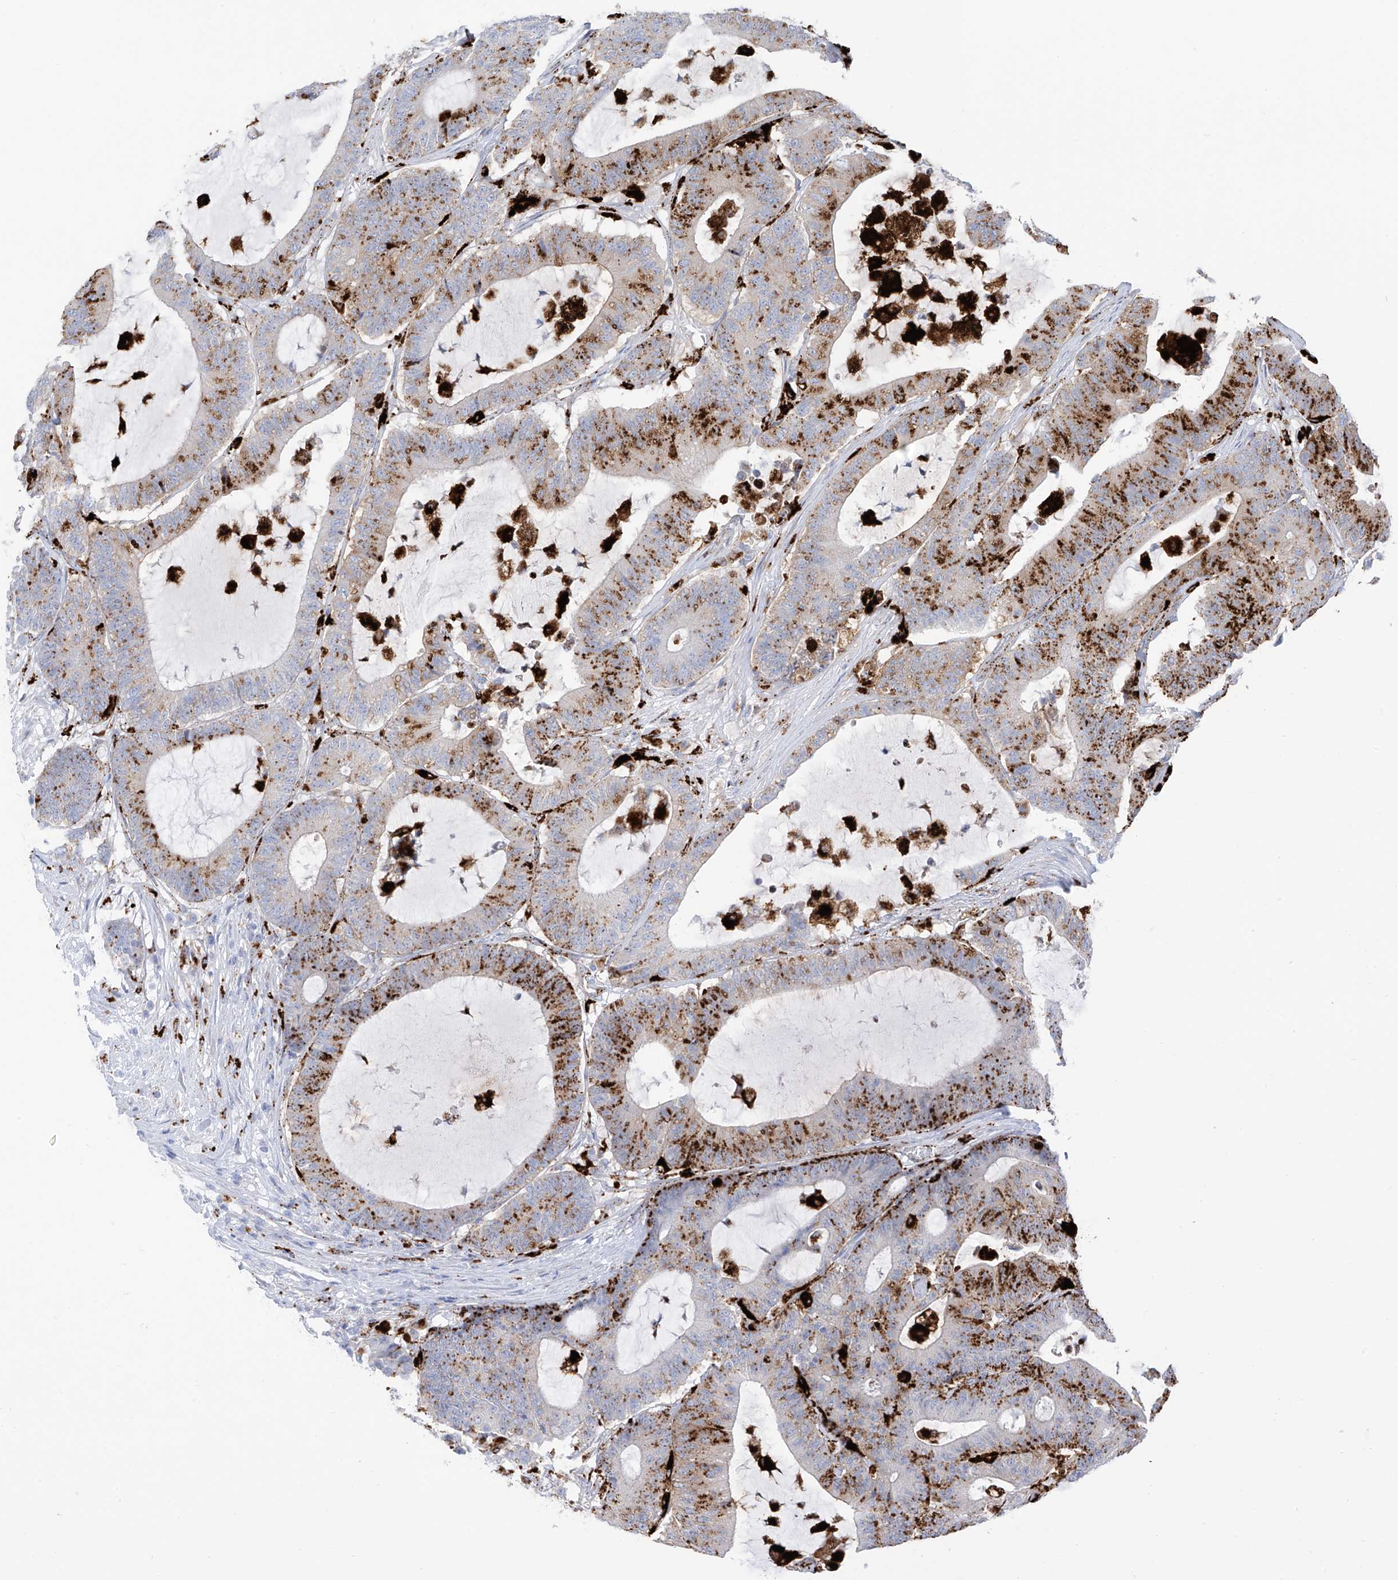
{"staining": {"intensity": "moderate", "quantity": ">75%", "location": "cytoplasmic/membranous"}, "tissue": "colorectal cancer", "cell_type": "Tumor cells", "image_type": "cancer", "snomed": [{"axis": "morphology", "description": "Adenocarcinoma, NOS"}, {"axis": "topography", "description": "Colon"}], "caption": "Immunohistochemistry (DAB (3,3'-diaminobenzidine)) staining of human colorectal cancer demonstrates moderate cytoplasmic/membranous protein staining in approximately >75% of tumor cells.", "gene": "PSPH", "patient": {"sex": "female", "age": 84}}